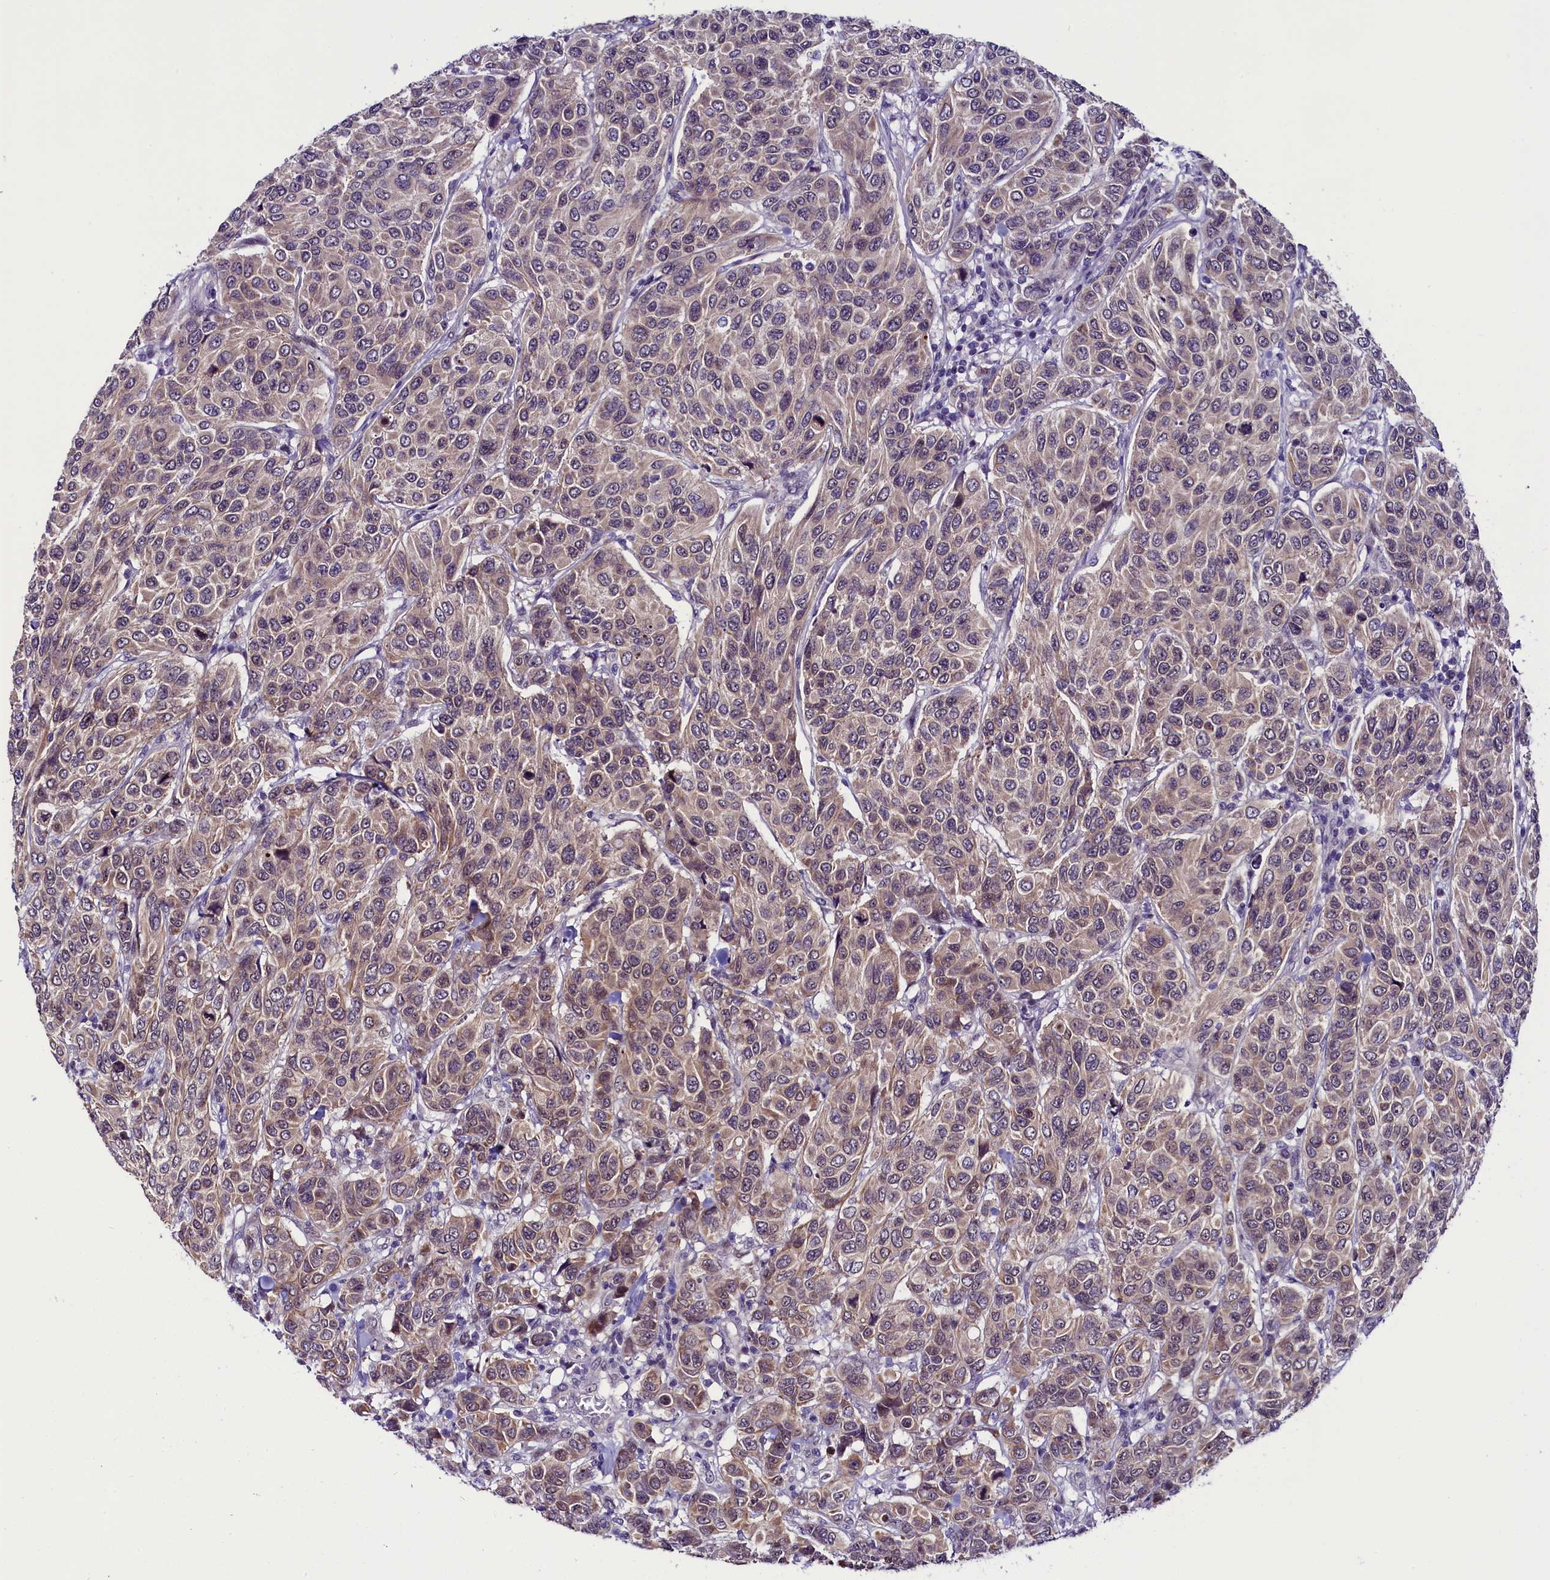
{"staining": {"intensity": "weak", "quantity": "25%-75%", "location": "cytoplasmic/membranous"}, "tissue": "breast cancer", "cell_type": "Tumor cells", "image_type": "cancer", "snomed": [{"axis": "morphology", "description": "Duct carcinoma"}, {"axis": "topography", "description": "Breast"}], "caption": "Protein expression analysis of invasive ductal carcinoma (breast) exhibits weak cytoplasmic/membranous expression in approximately 25%-75% of tumor cells.", "gene": "CCDC106", "patient": {"sex": "female", "age": 55}}